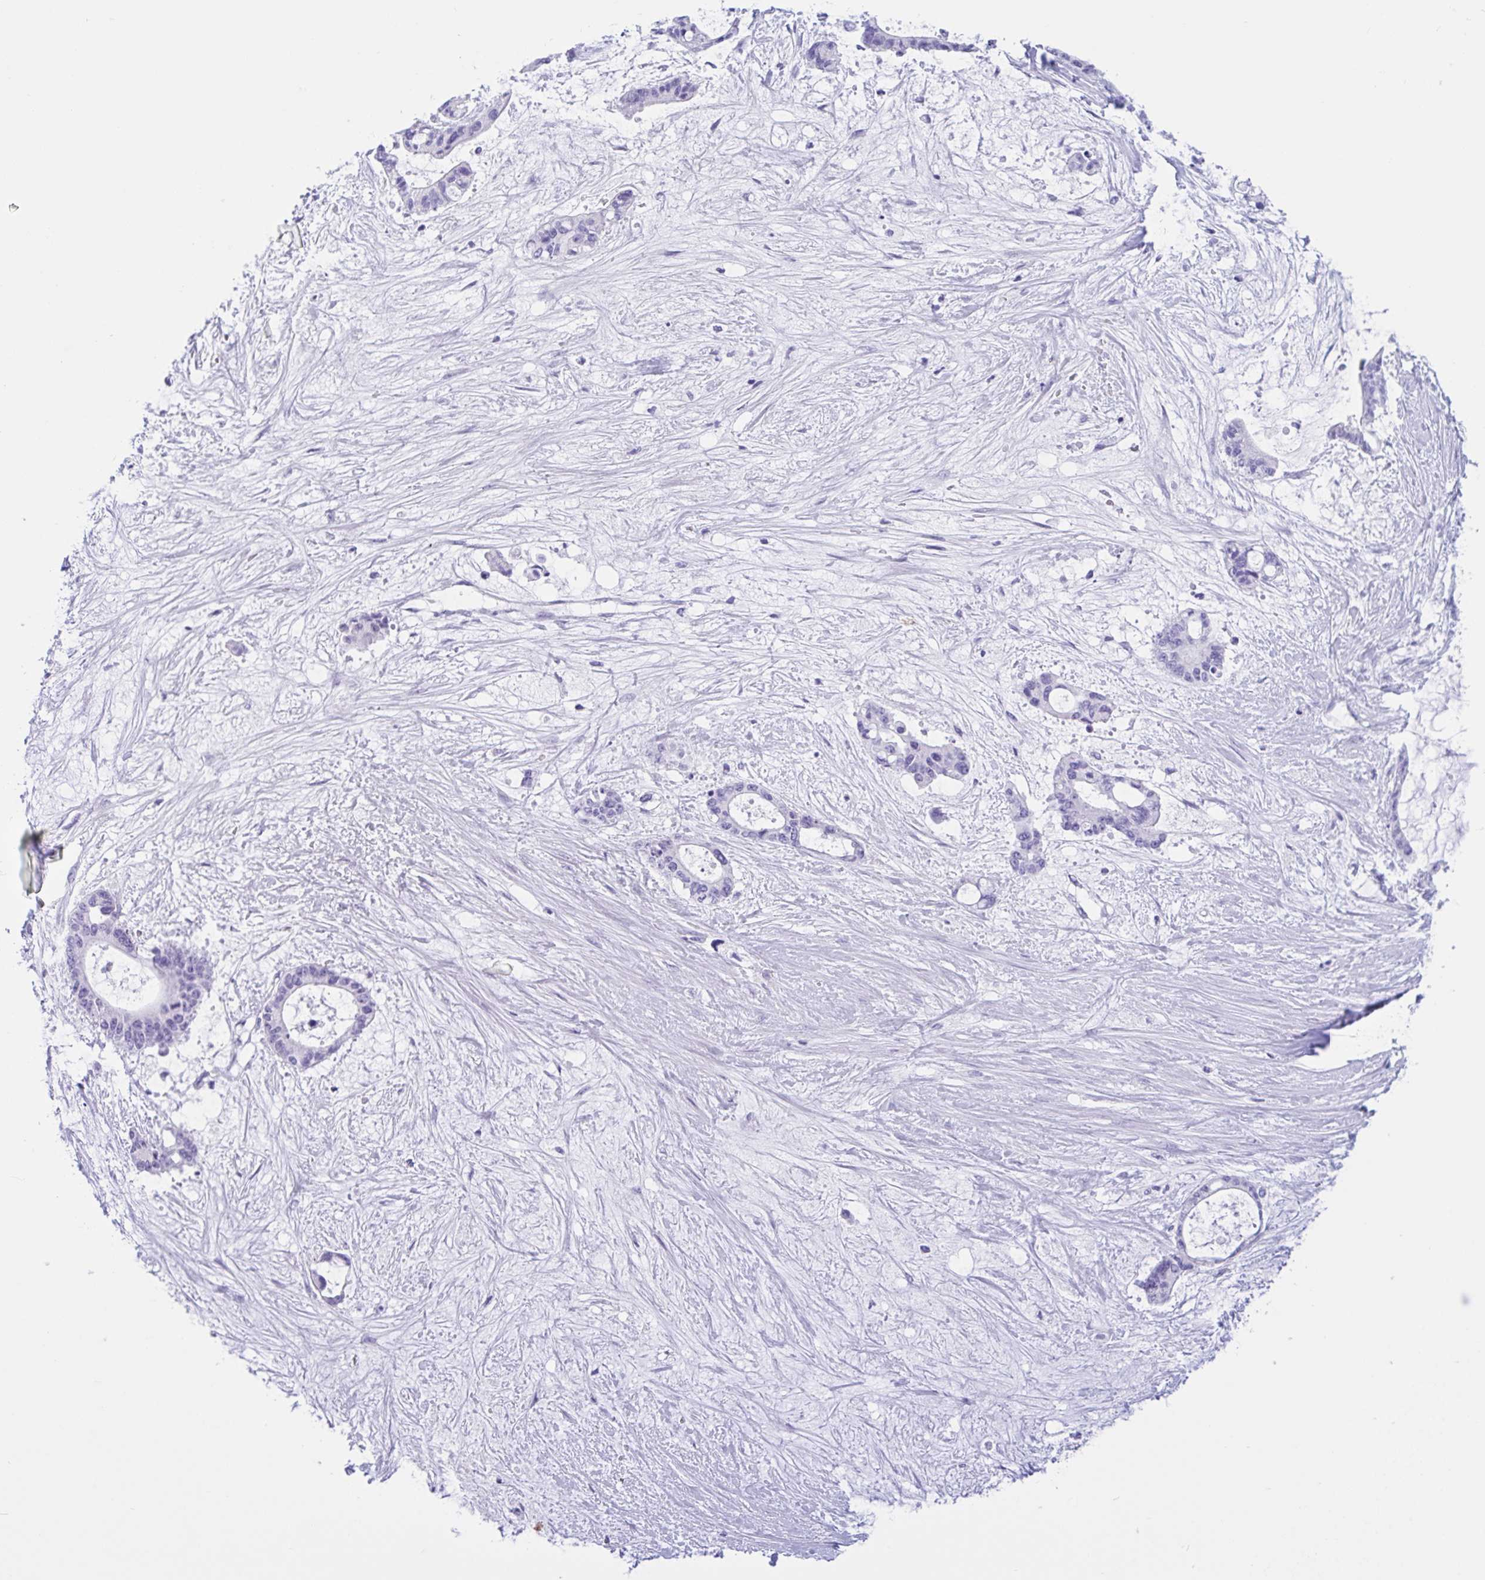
{"staining": {"intensity": "negative", "quantity": "none", "location": "none"}, "tissue": "liver cancer", "cell_type": "Tumor cells", "image_type": "cancer", "snomed": [{"axis": "morphology", "description": "Normal tissue, NOS"}, {"axis": "morphology", "description": "Cholangiocarcinoma"}, {"axis": "topography", "description": "Liver"}, {"axis": "topography", "description": "Peripheral nerve tissue"}], "caption": "High magnification brightfield microscopy of liver cancer stained with DAB (brown) and counterstained with hematoxylin (blue): tumor cells show no significant expression.", "gene": "OR4N4", "patient": {"sex": "female", "age": 73}}